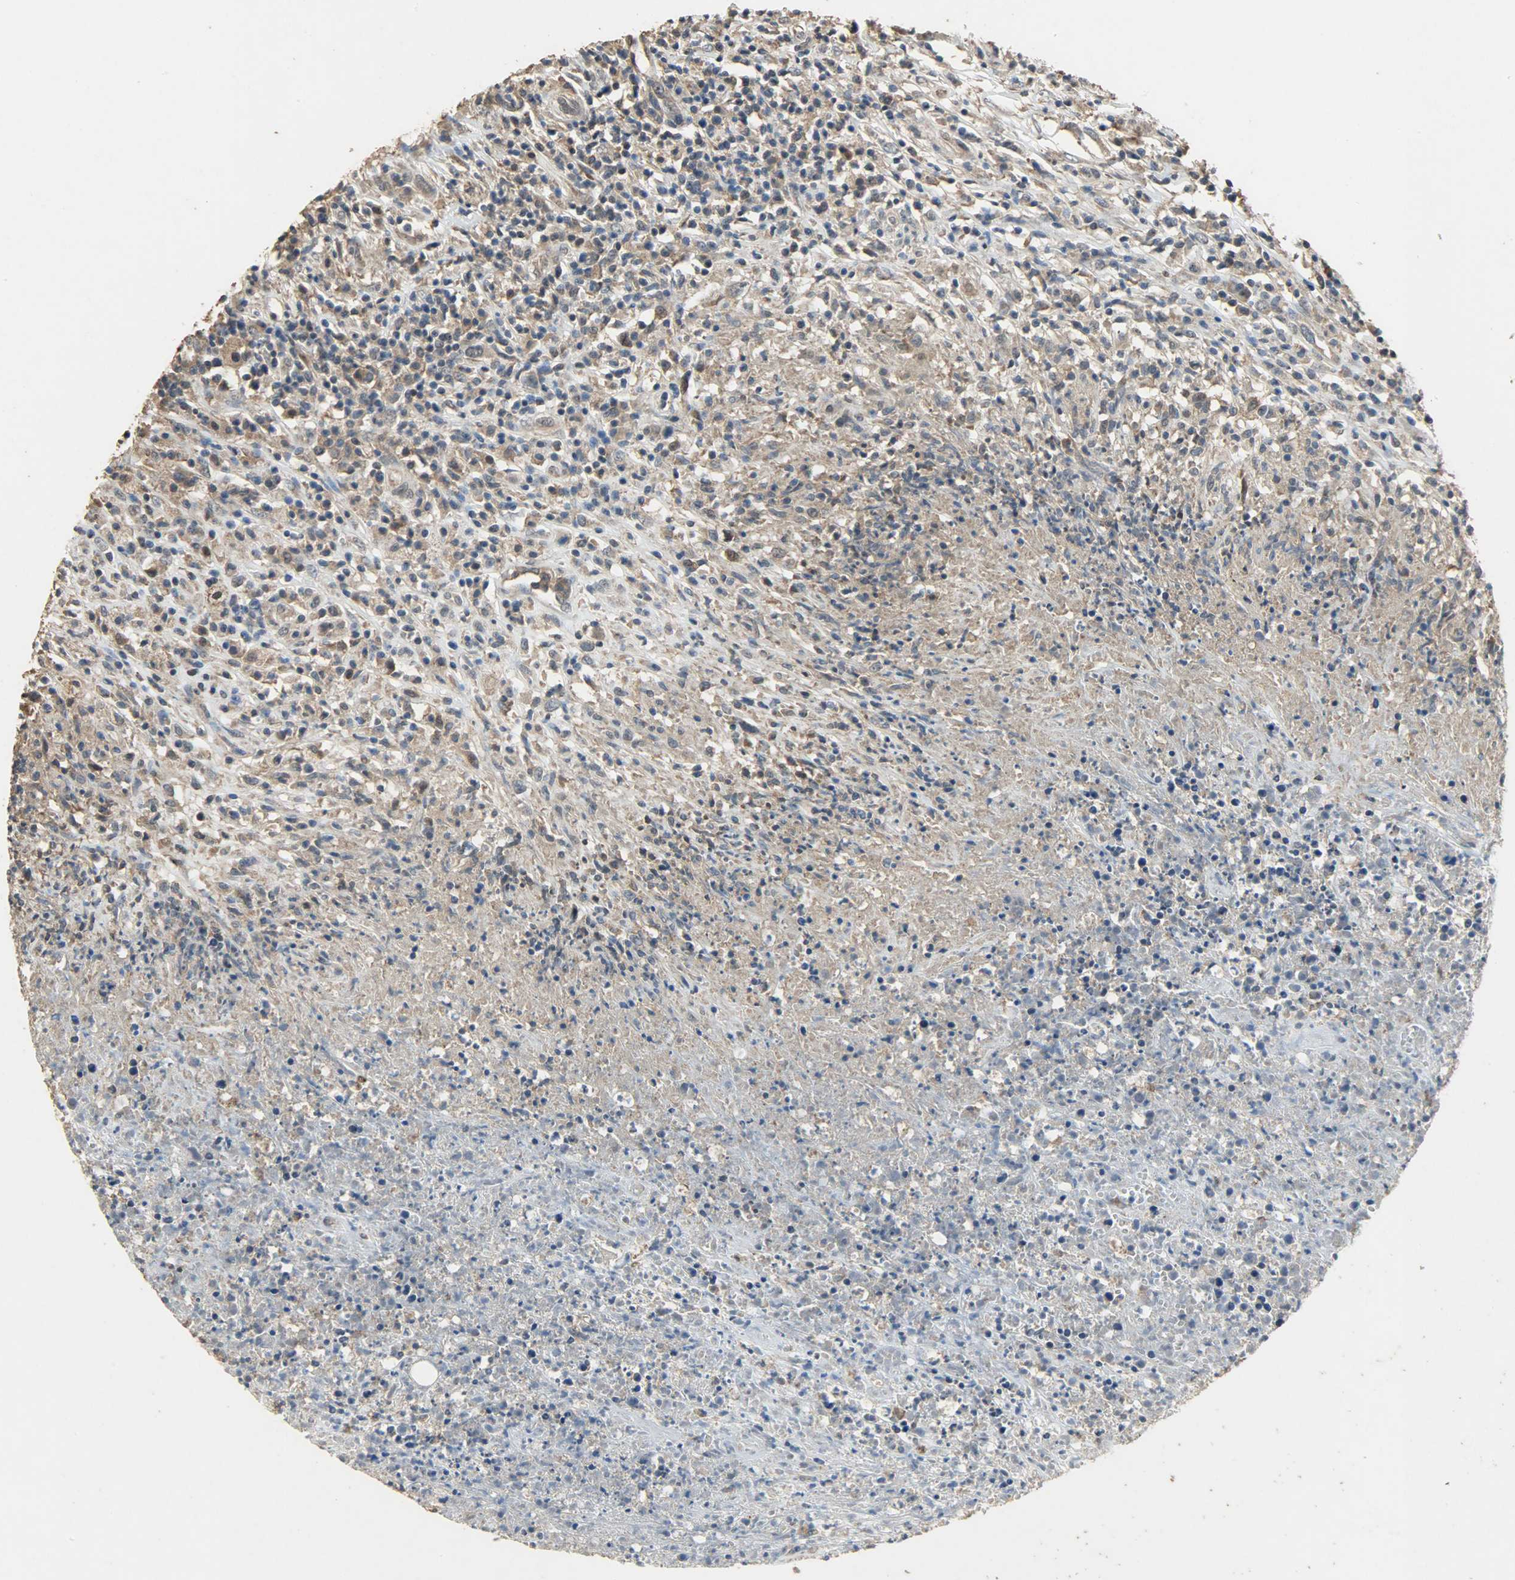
{"staining": {"intensity": "moderate", "quantity": ">75%", "location": "cytoplasmic/membranous"}, "tissue": "lymphoma", "cell_type": "Tumor cells", "image_type": "cancer", "snomed": [{"axis": "morphology", "description": "Malignant lymphoma, non-Hodgkin's type, High grade"}, {"axis": "topography", "description": "Lymph node"}], "caption": "High-grade malignant lymphoma, non-Hodgkin's type tissue reveals moderate cytoplasmic/membranous staining in about >75% of tumor cells, visualized by immunohistochemistry.", "gene": "CDKN2C", "patient": {"sex": "female", "age": 84}}